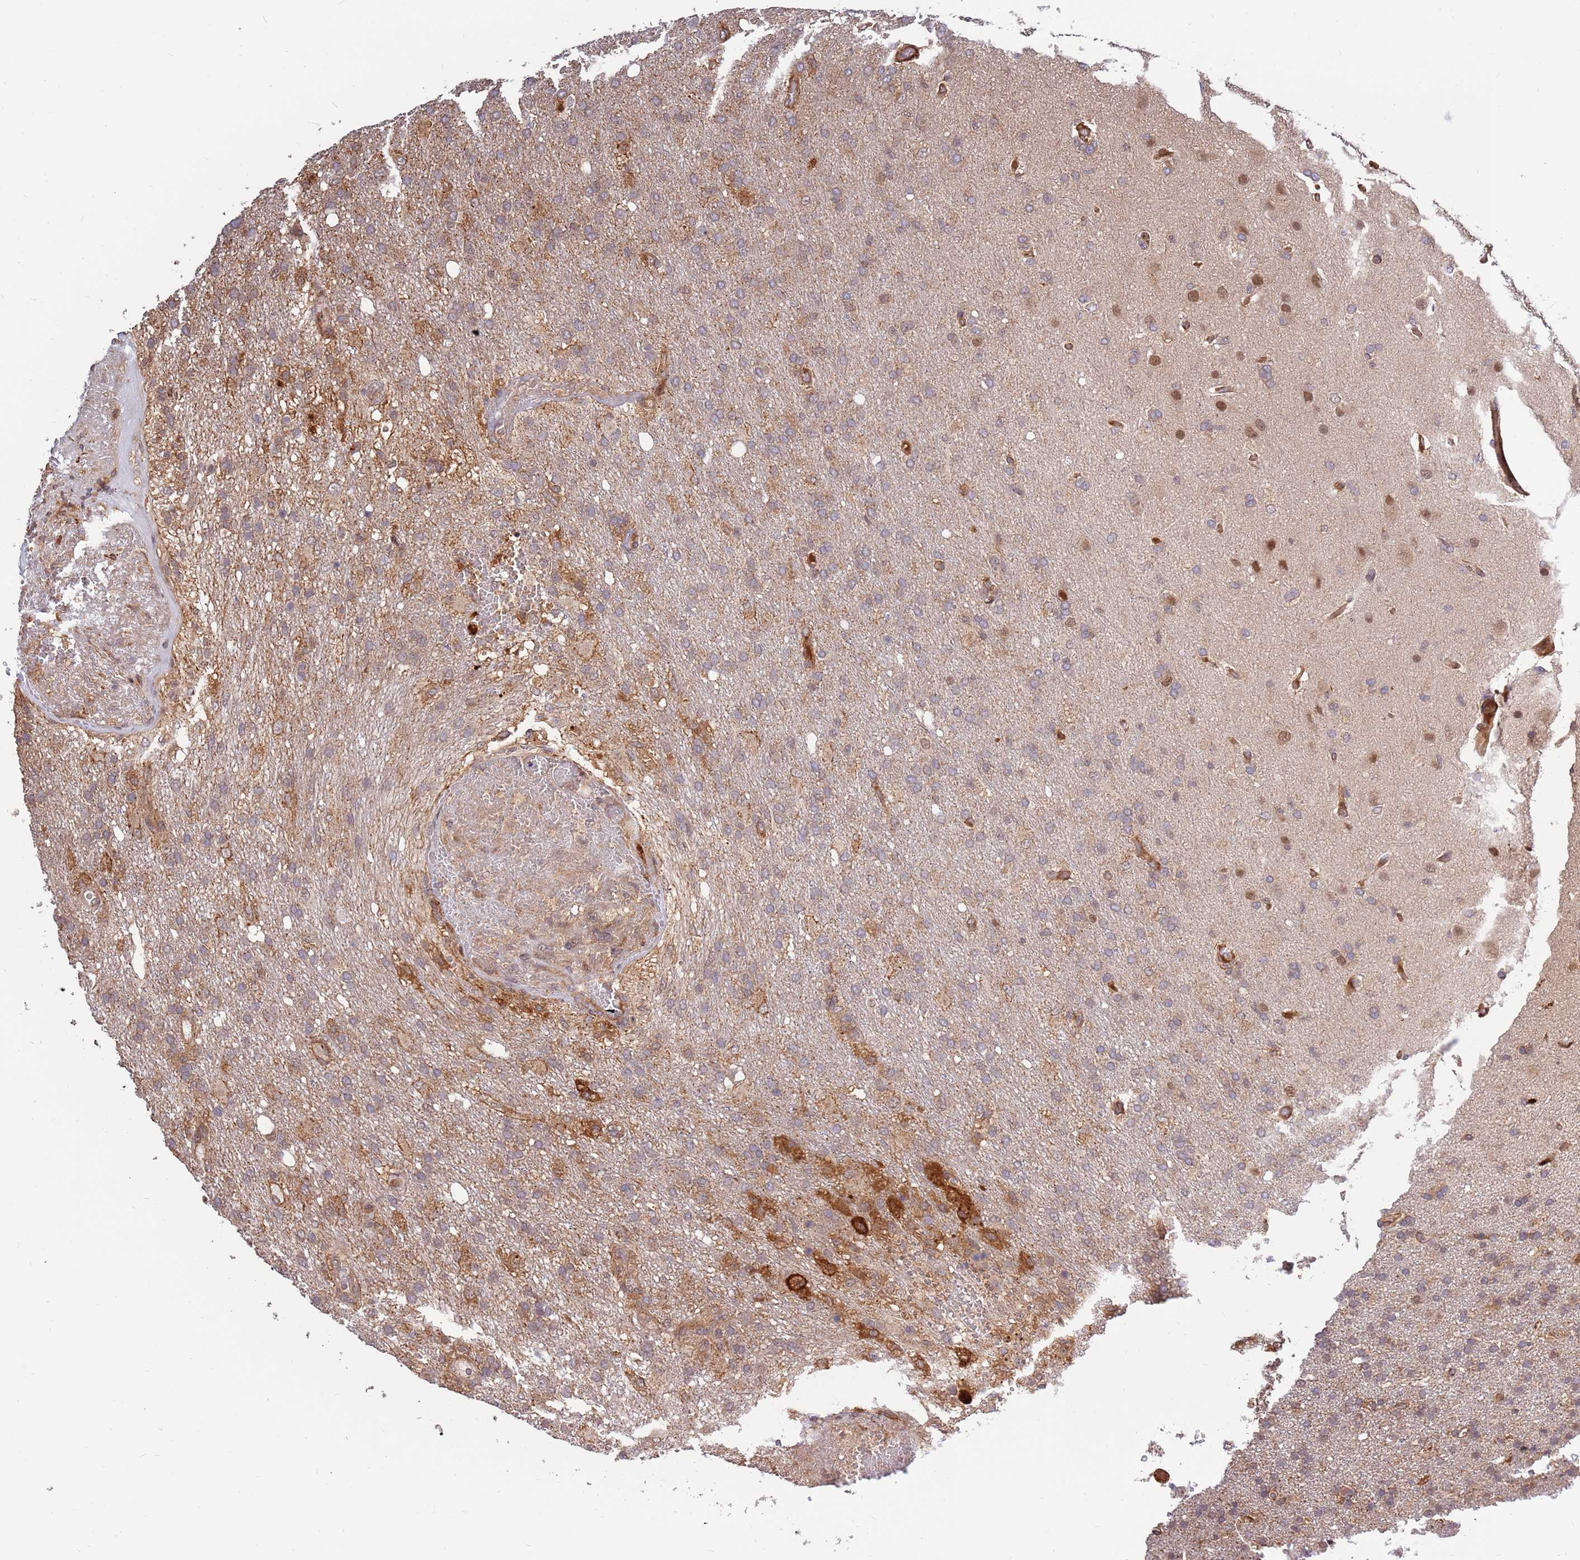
{"staining": {"intensity": "weak", "quantity": "25%-75%", "location": "cytoplasmic/membranous"}, "tissue": "glioma", "cell_type": "Tumor cells", "image_type": "cancer", "snomed": [{"axis": "morphology", "description": "Glioma, malignant, High grade"}, {"axis": "topography", "description": "Brain"}], "caption": "Immunohistochemical staining of glioma demonstrates low levels of weak cytoplasmic/membranous protein staining in about 25%-75% of tumor cells.", "gene": "HAUS3", "patient": {"sex": "female", "age": 74}}